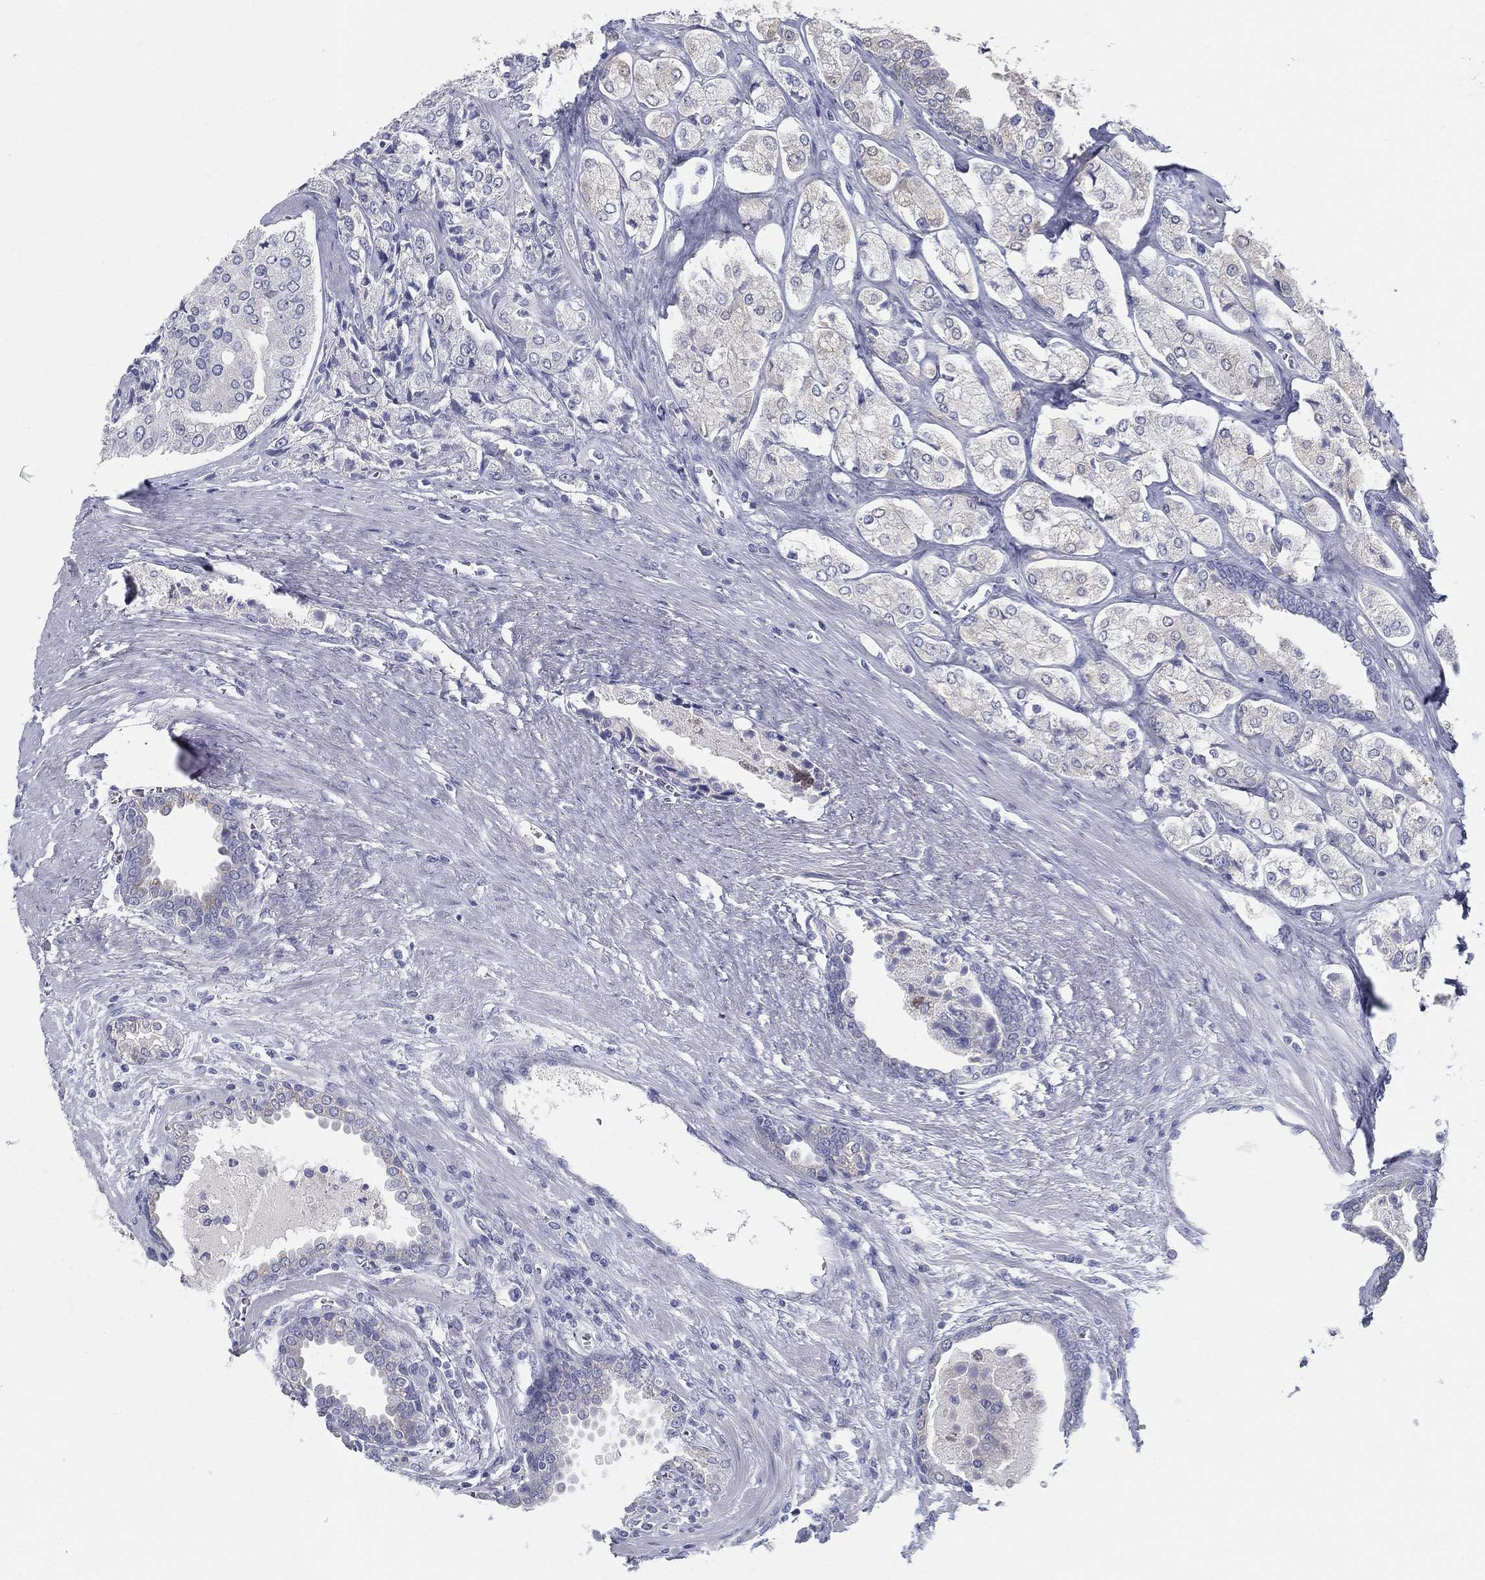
{"staining": {"intensity": "negative", "quantity": "none", "location": "none"}, "tissue": "prostate cancer", "cell_type": "Tumor cells", "image_type": "cancer", "snomed": [{"axis": "morphology", "description": "Adenocarcinoma, NOS"}, {"axis": "topography", "description": "Prostate and seminal vesicle, NOS"}, {"axis": "topography", "description": "Prostate"}], "caption": "Protein analysis of prostate cancer exhibits no significant positivity in tumor cells.", "gene": "STS", "patient": {"sex": "male", "age": 67}}